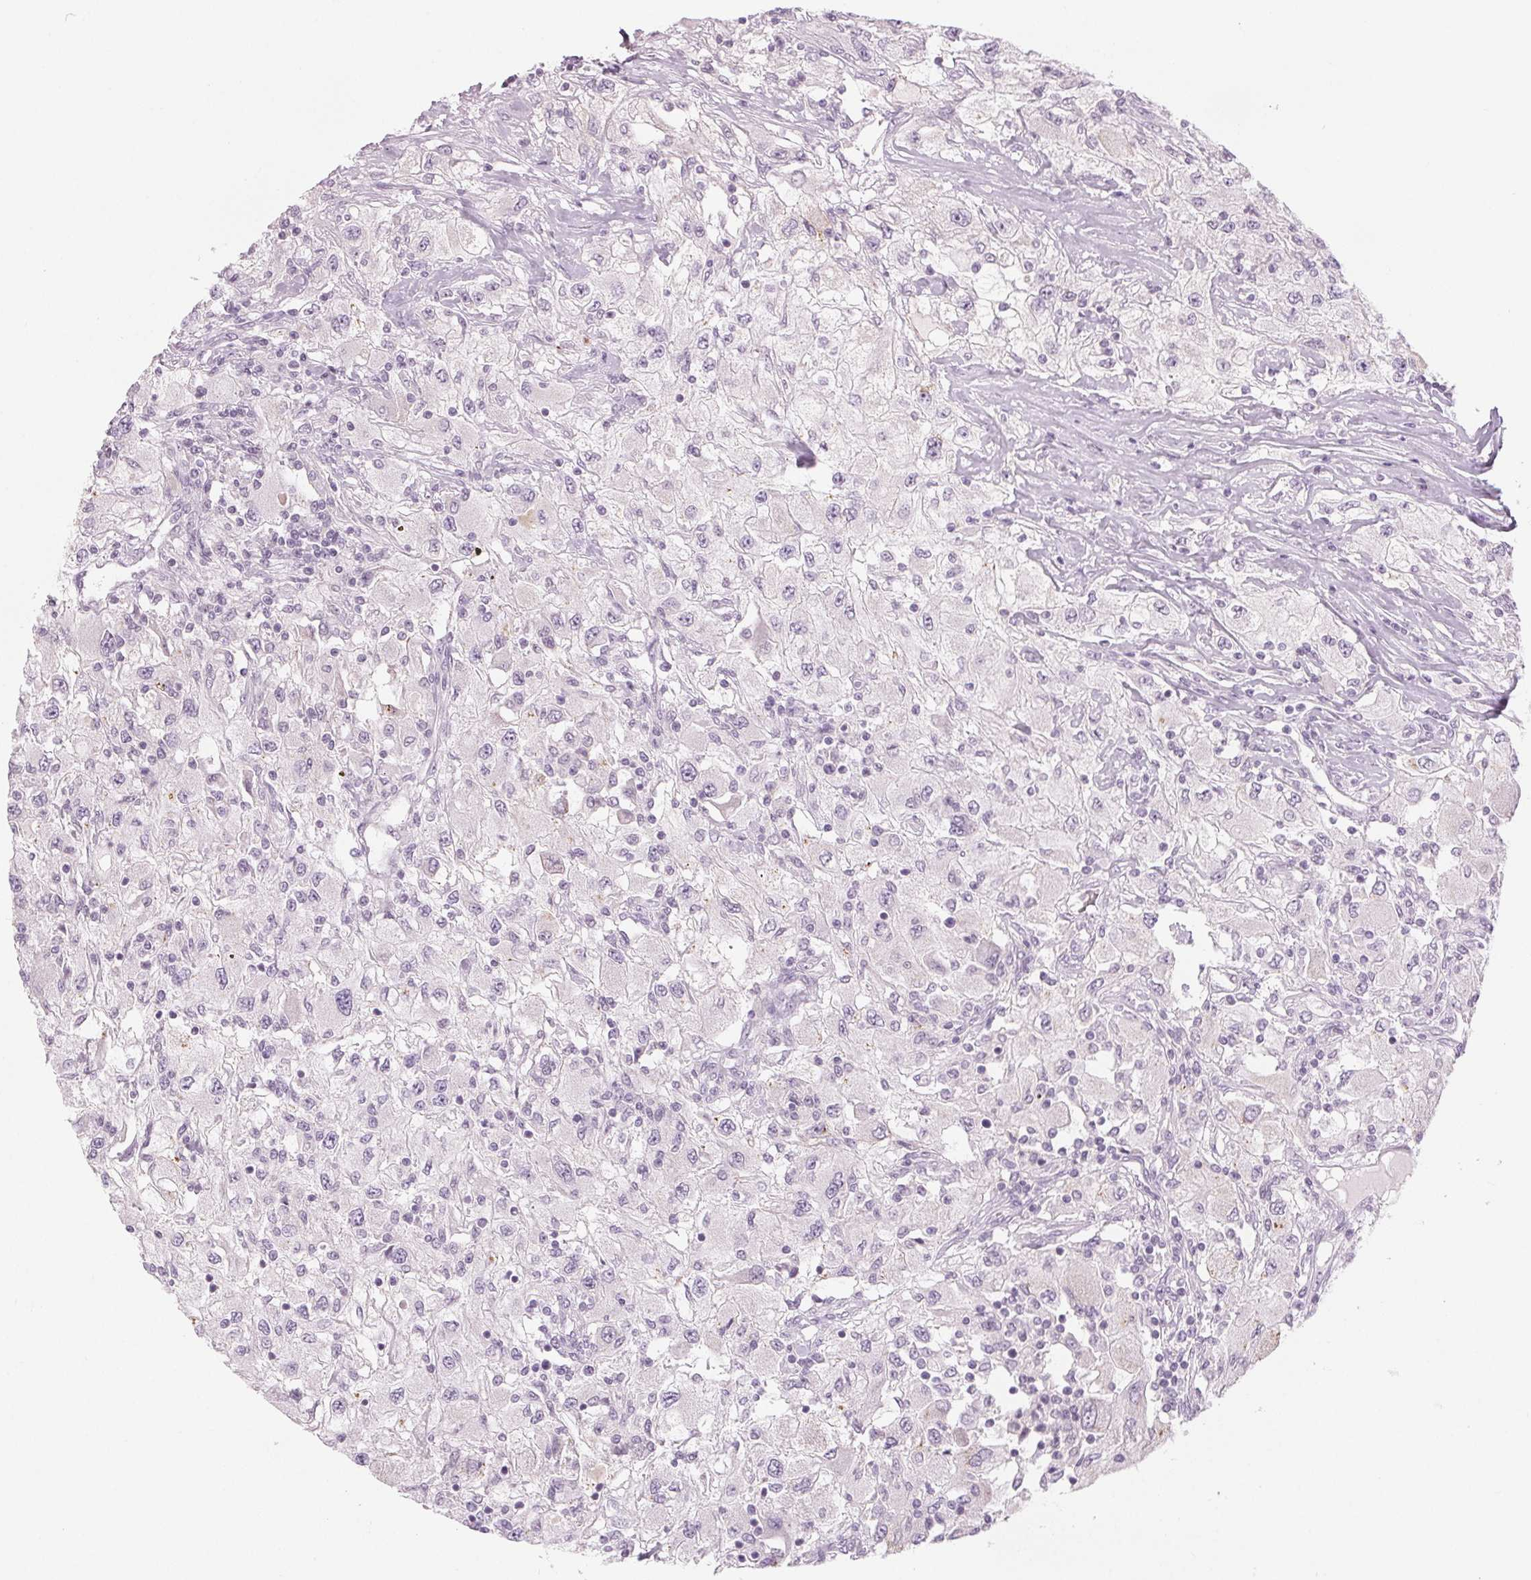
{"staining": {"intensity": "negative", "quantity": "none", "location": "none"}, "tissue": "renal cancer", "cell_type": "Tumor cells", "image_type": "cancer", "snomed": [{"axis": "morphology", "description": "Adenocarcinoma, NOS"}, {"axis": "topography", "description": "Kidney"}], "caption": "This is an immunohistochemistry (IHC) histopathology image of human renal cancer. There is no expression in tumor cells.", "gene": "EHHADH", "patient": {"sex": "female", "age": 67}}